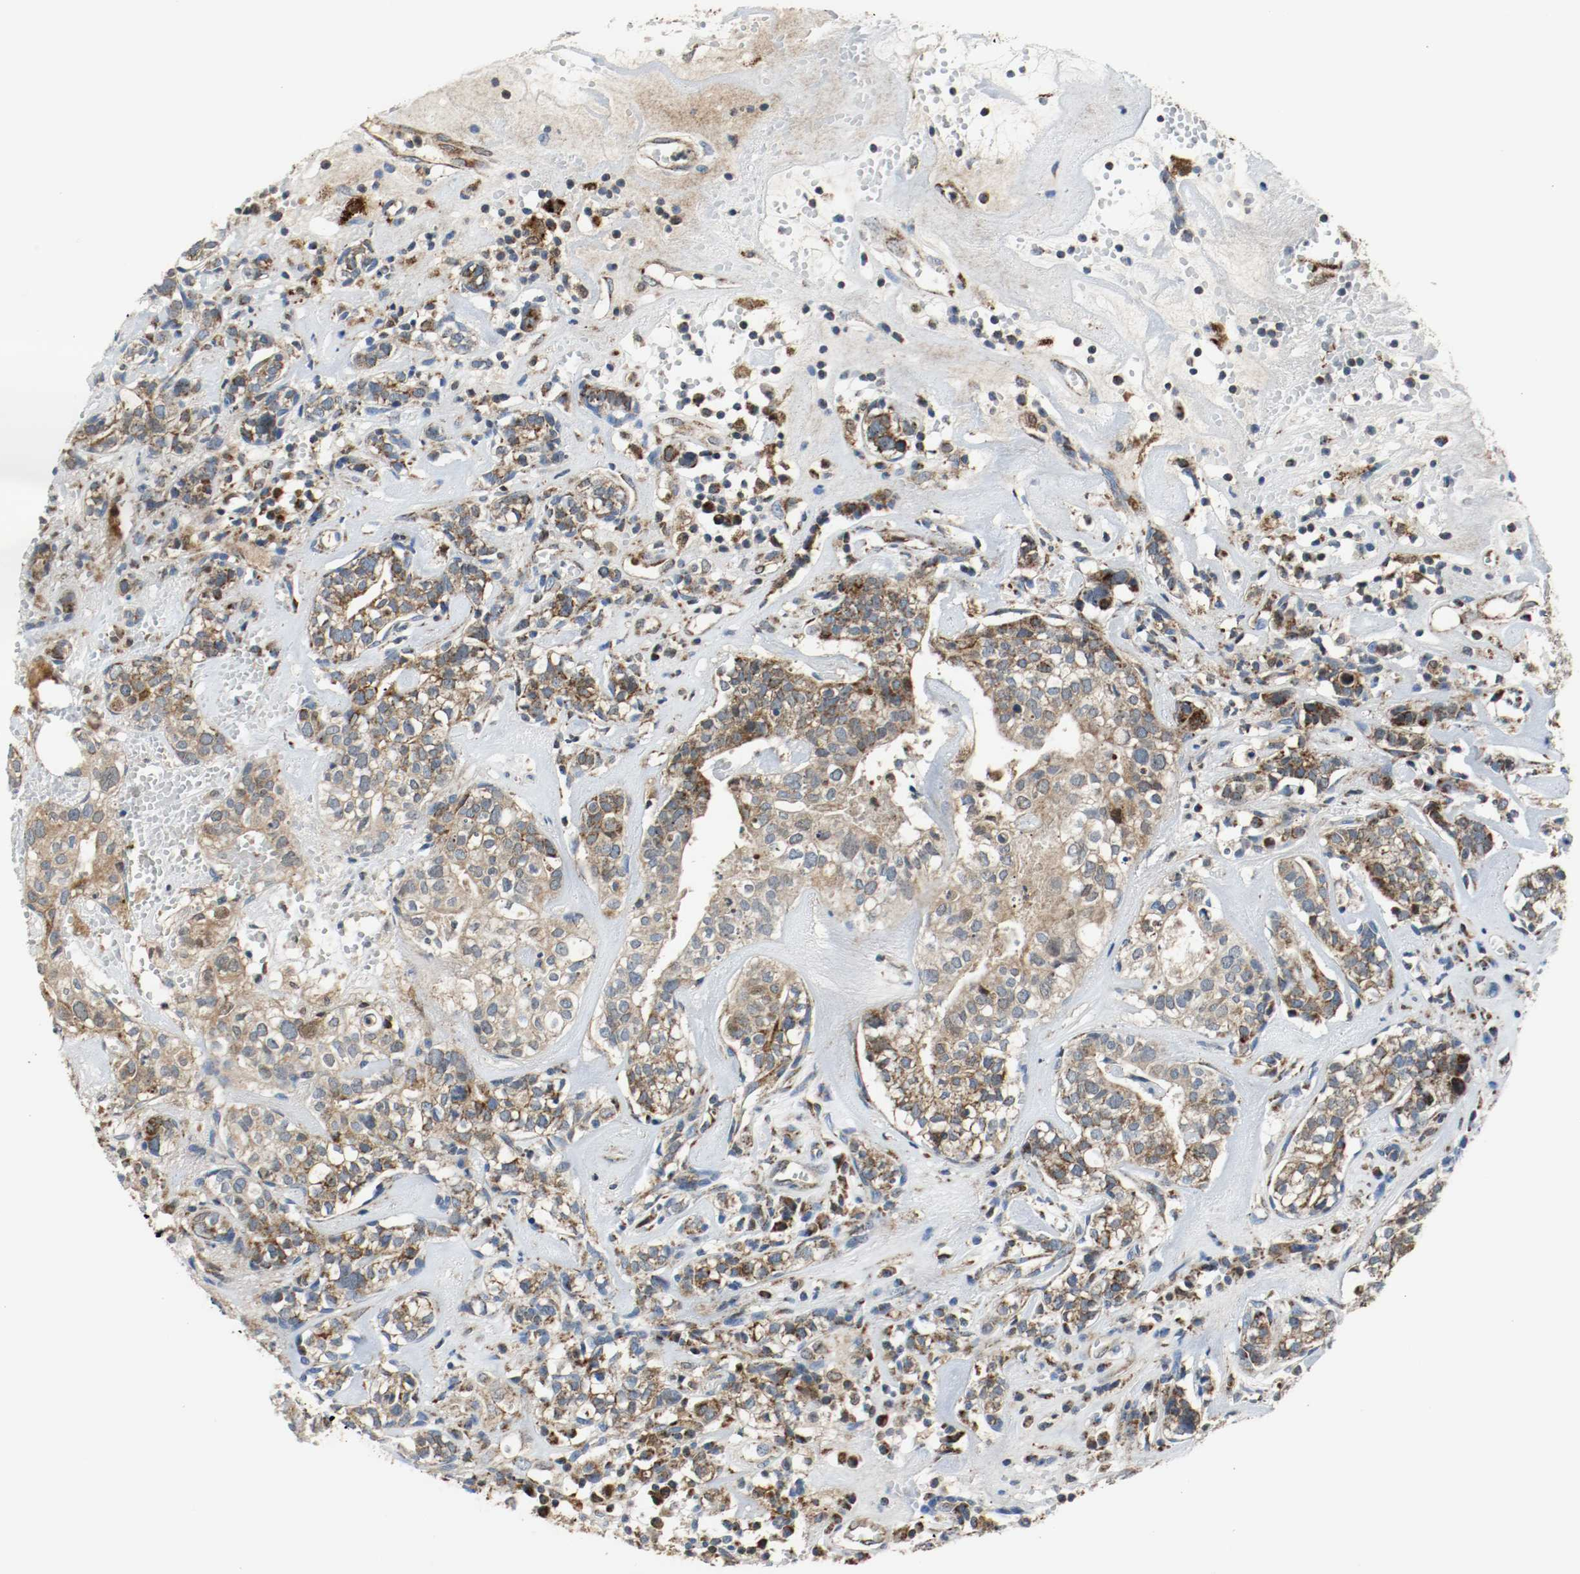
{"staining": {"intensity": "moderate", "quantity": ">75%", "location": "cytoplasmic/membranous"}, "tissue": "head and neck cancer", "cell_type": "Tumor cells", "image_type": "cancer", "snomed": [{"axis": "morphology", "description": "Adenocarcinoma, NOS"}, {"axis": "topography", "description": "Salivary gland"}, {"axis": "topography", "description": "Head-Neck"}], "caption": "Approximately >75% of tumor cells in head and neck cancer exhibit moderate cytoplasmic/membranous protein staining as visualized by brown immunohistochemical staining.", "gene": "TXNRD1", "patient": {"sex": "female", "age": 65}}